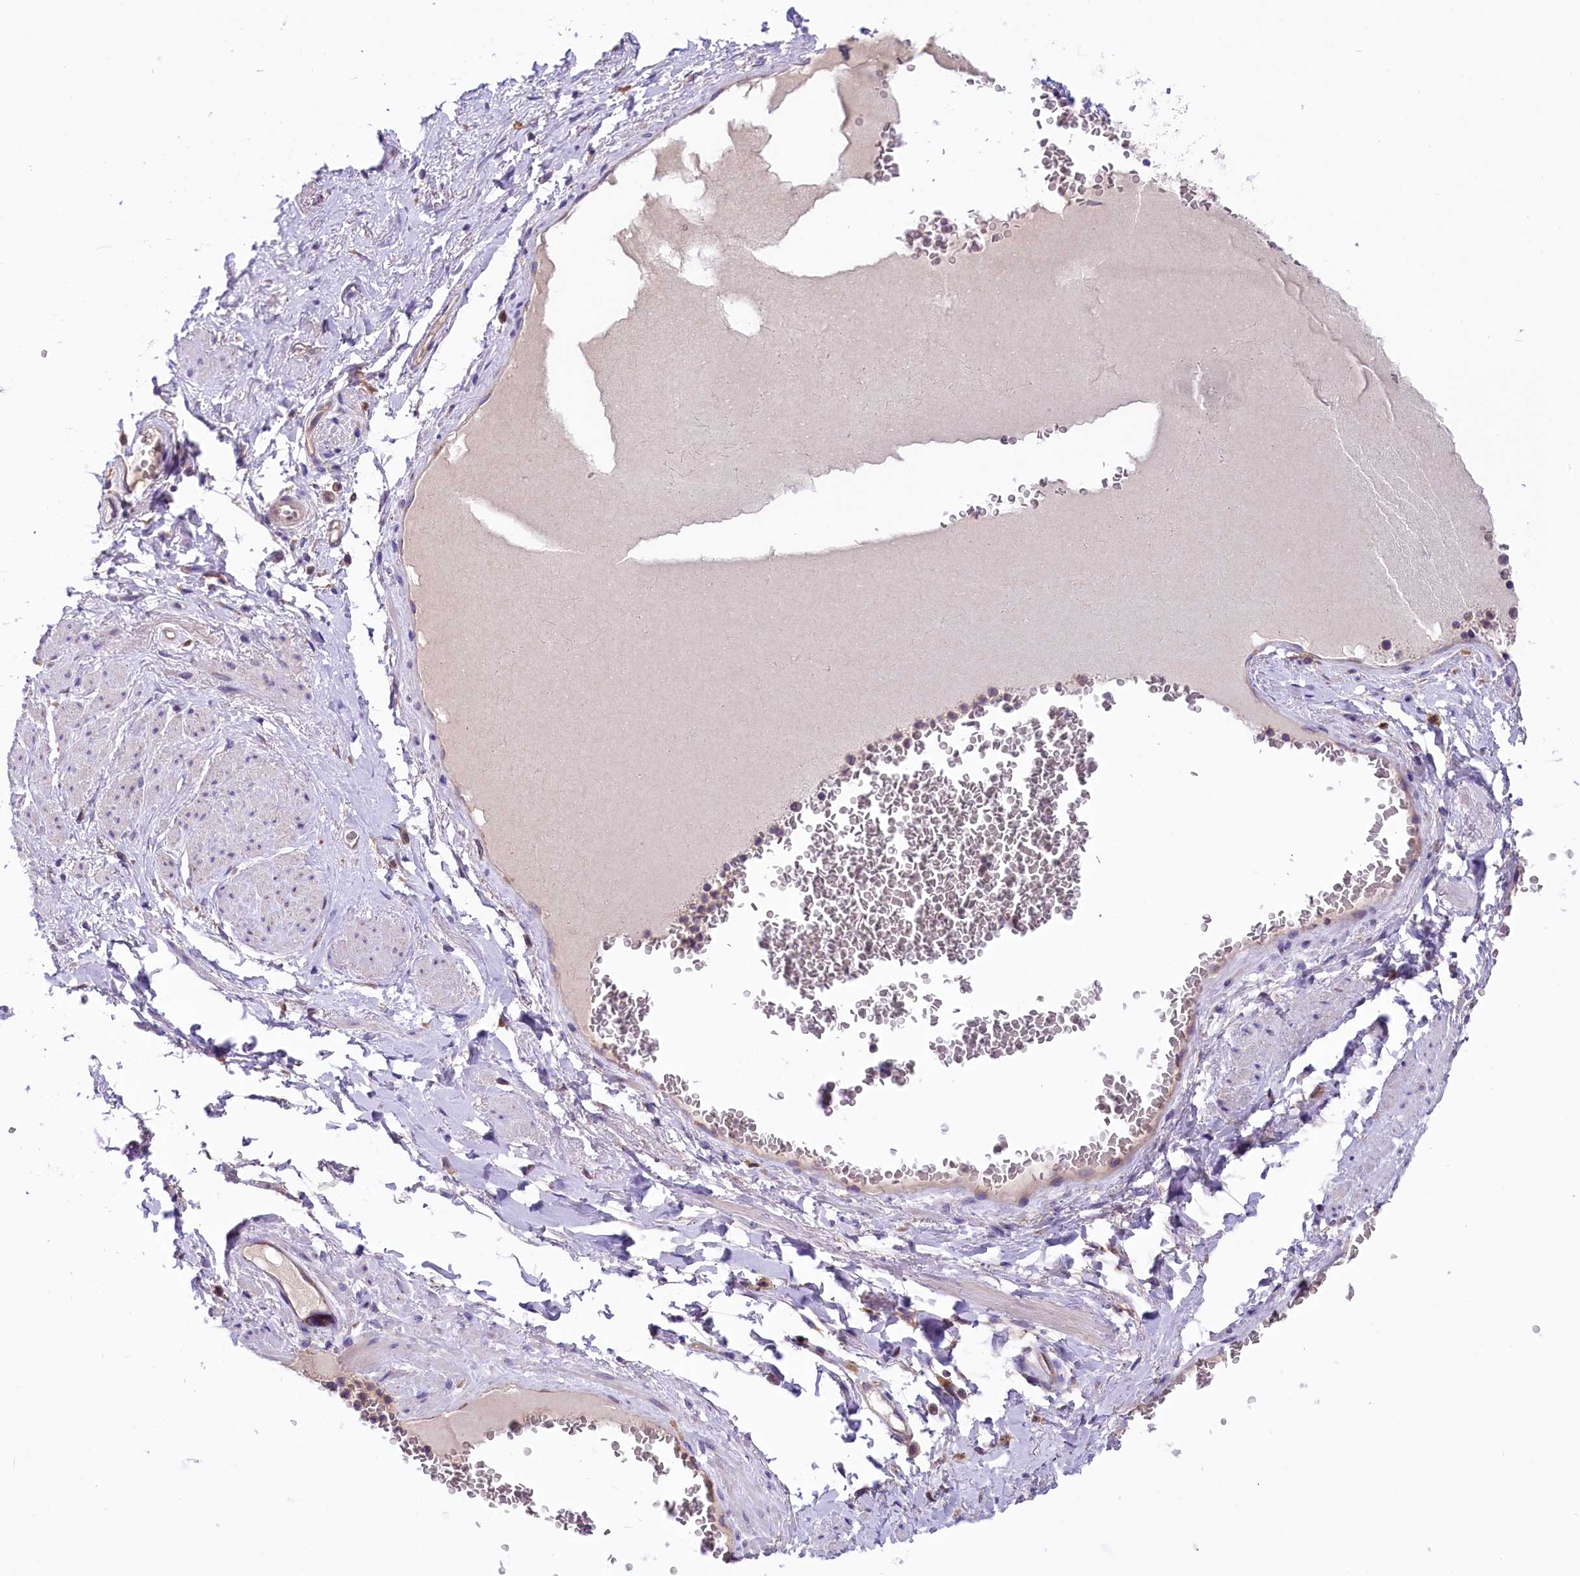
{"staining": {"intensity": "negative", "quantity": "none", "location": "none"}, "tissue": "adipose tissue", "cell_type": "Adipocytes", "image_type": "normal", "snomed": [{"axis": "morphology", "description": "Normal tissue, NOS"}, {"axis": "morphology", "description": "Adenocarcinoma, NOS"}, {"axis": "topography", "description": "Rectum"}, {"axis": "topography", "description": "Vagina"}, {"axis": "topography", "description": "Peripheral nerve tissue"}], "caption": "Adipose tissue stained for a protein using IHC shows no expression adipocytes.", "gene": "DNAJB9", "patient": {"sex": "female", "age": 71}}